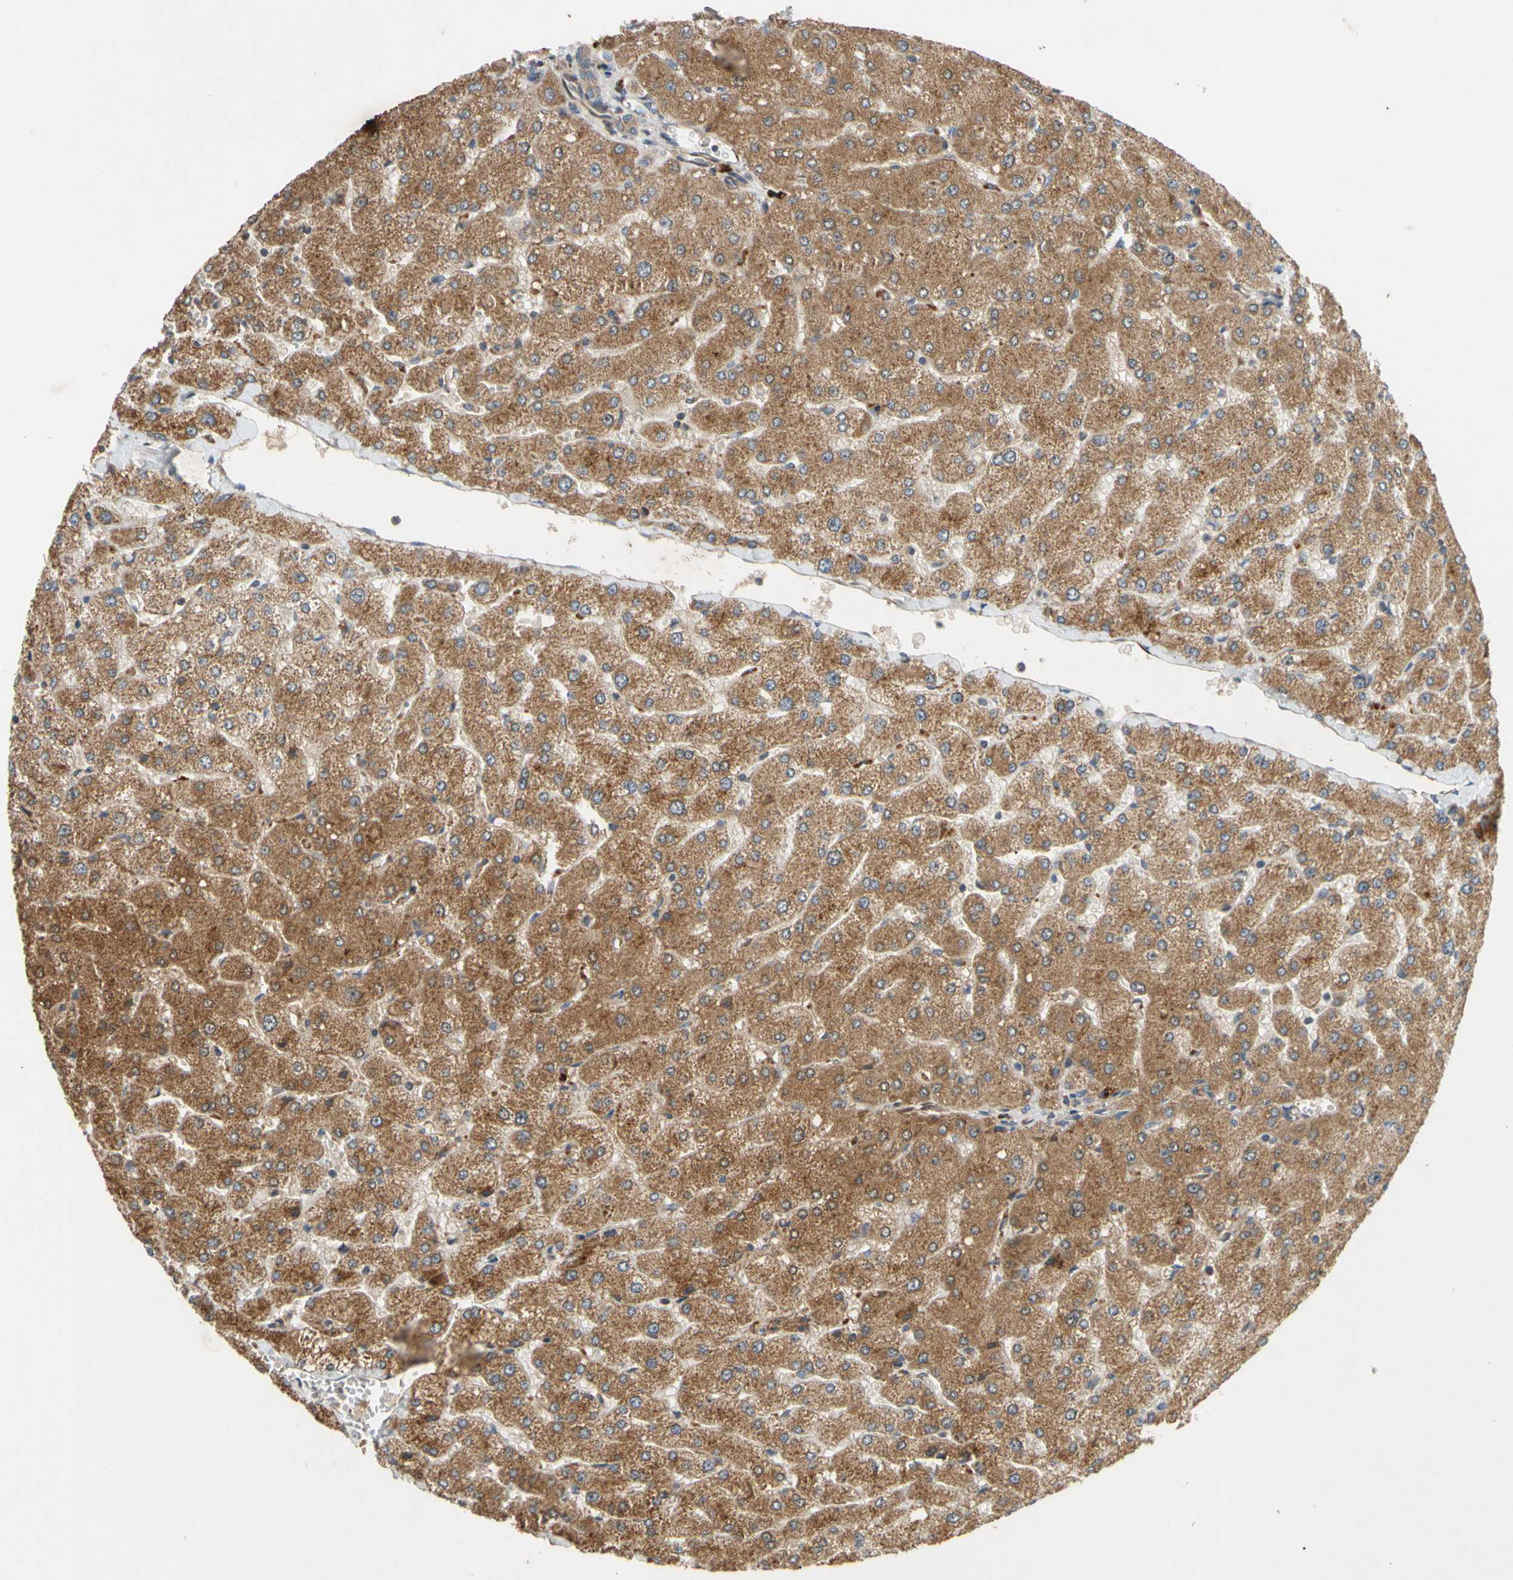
{"staining": {"intensity": "weak", "quantity": "25%-75%", "location": "cytoplasmic/membranous"}, "tissue": "liver", "cell_type": "Cholangiocytes", "image_type": "normal", "snomed": [{"axis": "morphology", "description": "Normal tissue, NOS"}, {"axis": "topography", "description": "Liver"}], "caption": "IHC staining of benign liver, which demonstrates low levels of weak cytoplasmic/membranous expression in approximately 25%-75% of cholangiocytes indicating weak cytoplasmic/membranous protein staining. The staining was performed using DAB (brown) for protein detection and nuclei were counterstained in hematoxylin (blue).", "gene": "PARD6A", "patient": {"sex": "male", "age": 55}}